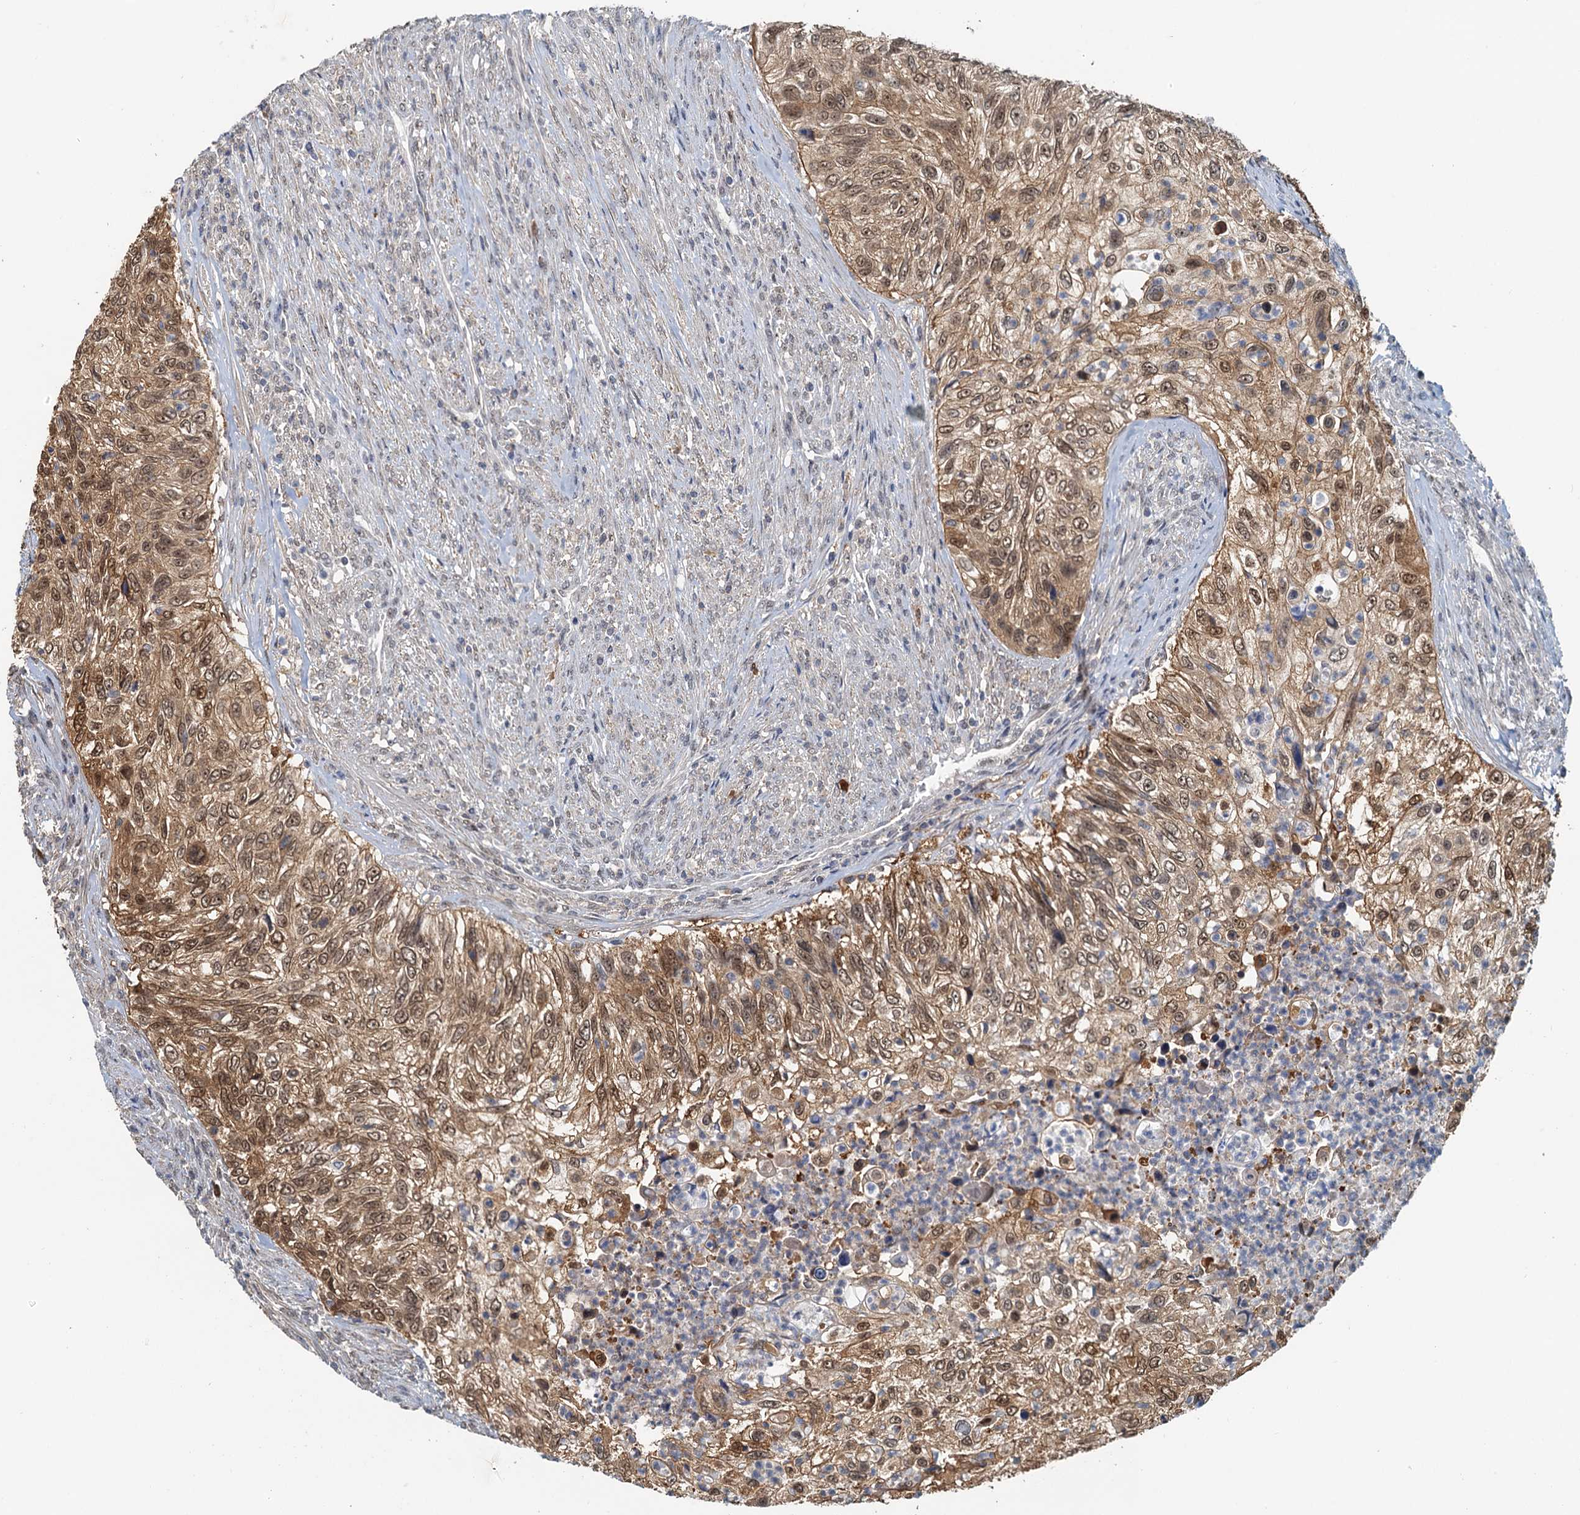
{"staining": {"intensity": "moderate", "quantity": ">75%", "location": "cytoplasmic/membranous,nuclear"}, "tissue": "urothelial cancer", "cell_type": "Tumor cells", "image_type": "cancer", "snomed": [{"axis": "morphology", "description": "Urothelial carcinoma, High grade"}, {"axis": "topography", "description": "Urinary bladder"}], "caption": "Human urothelial cancer stained with a brown dye reveals moderate cytoplasmic/membranous and nuclear positive expression in approximately >75% of tumor cells.", "gene": "SPINDOC", "patient": {"sex": "female", "age": 60}}